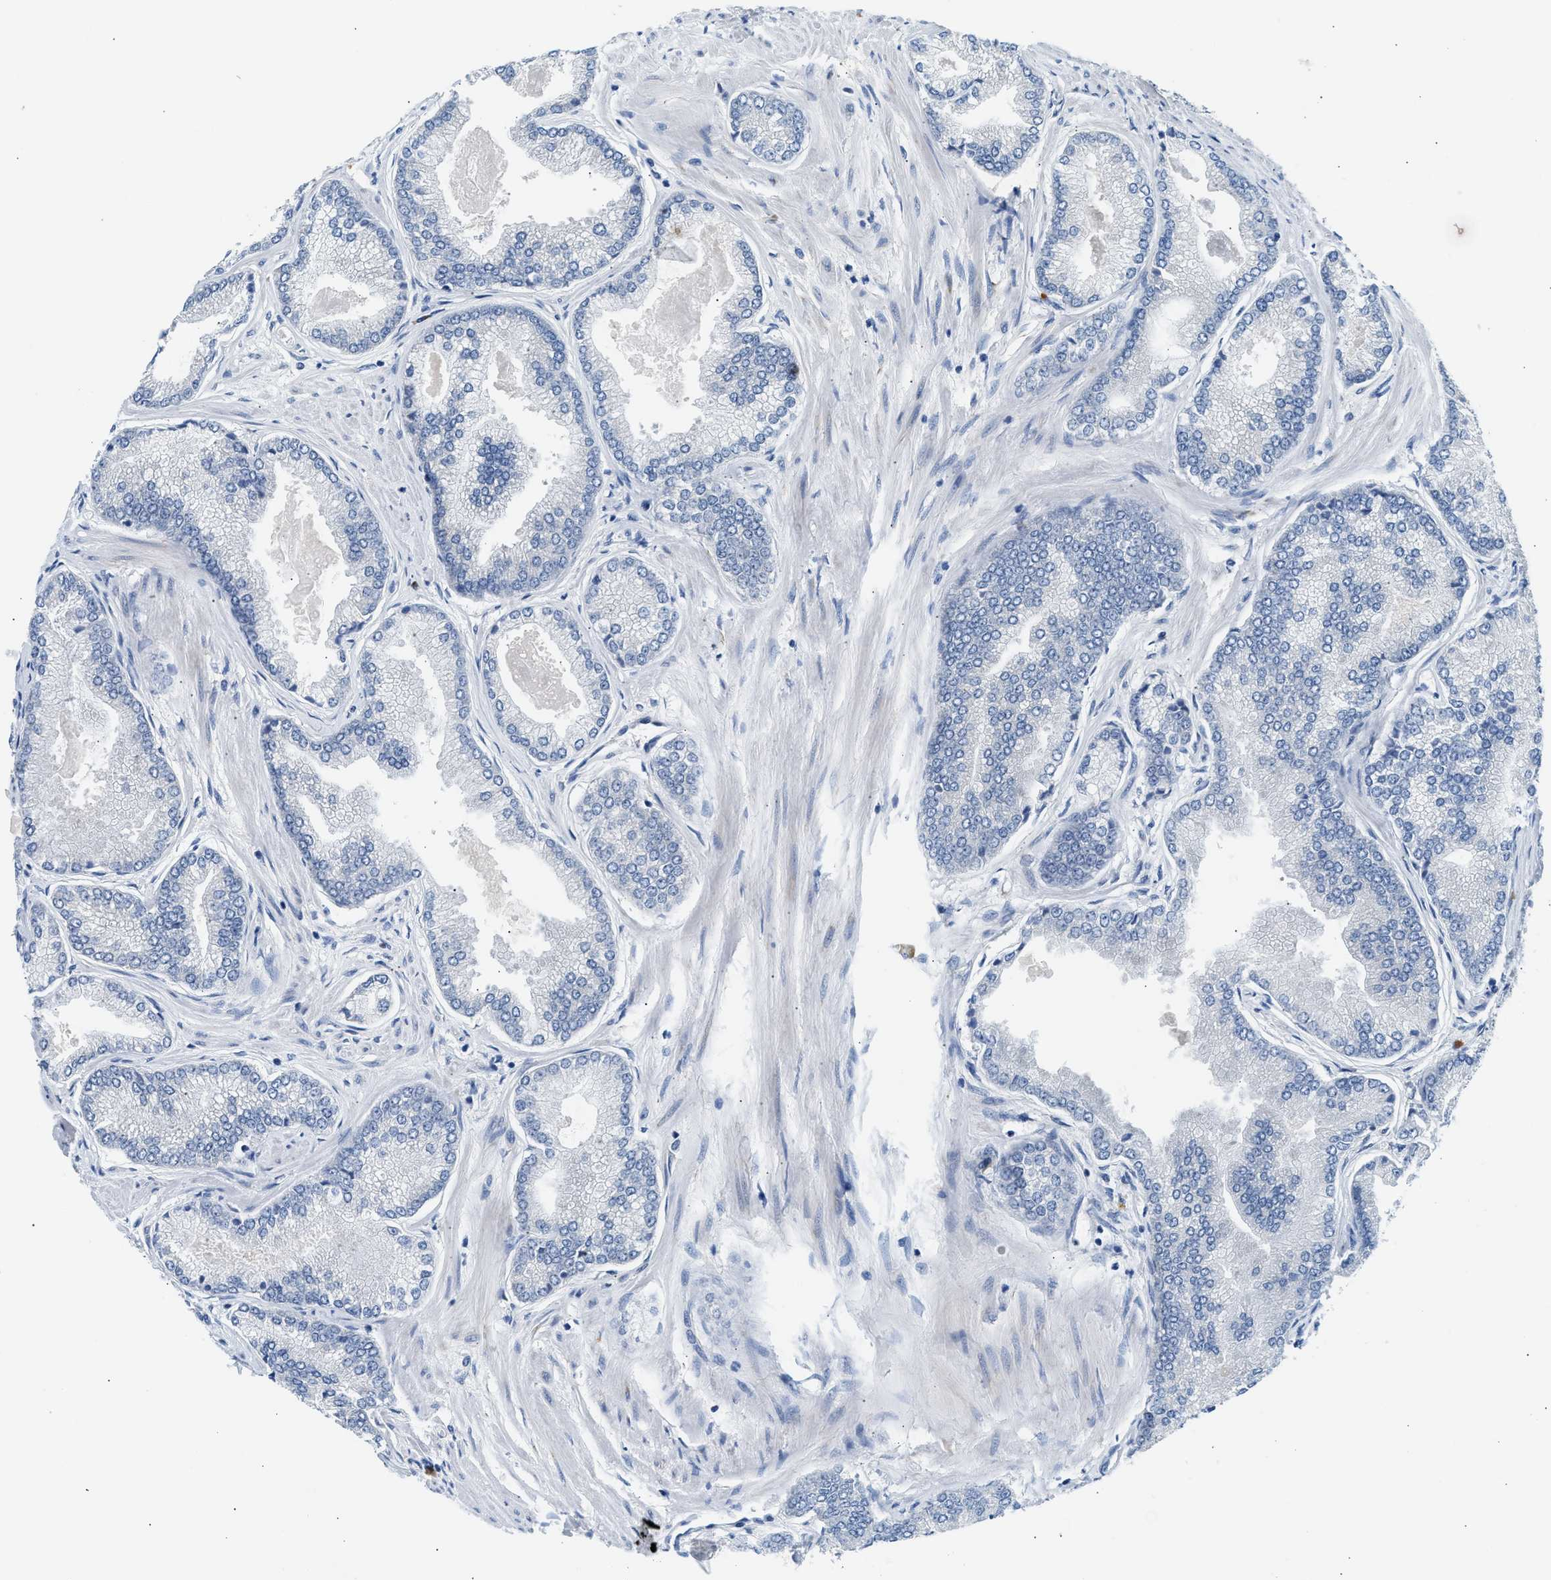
{"staining": {"intensity": "negative", "quantity": "none", "location": "none"}, "tissue": "prostate cancer", "cell_type": "Tumor cells", "image_type": "cancer", "snomed": [{"axis": "morphology", "description": "Adenocarcinoma, High grade"}, {"axis": "topography", "description": "Prostate"}], "caption": "This is a micrograph of immunohistochemistry (IHC) staining of high-grade adenocarcinoma (prostate), which shows no positivity in tumor cells.", "gene": "KCNC2", "patient": {"sex": "male", "age": 61}}